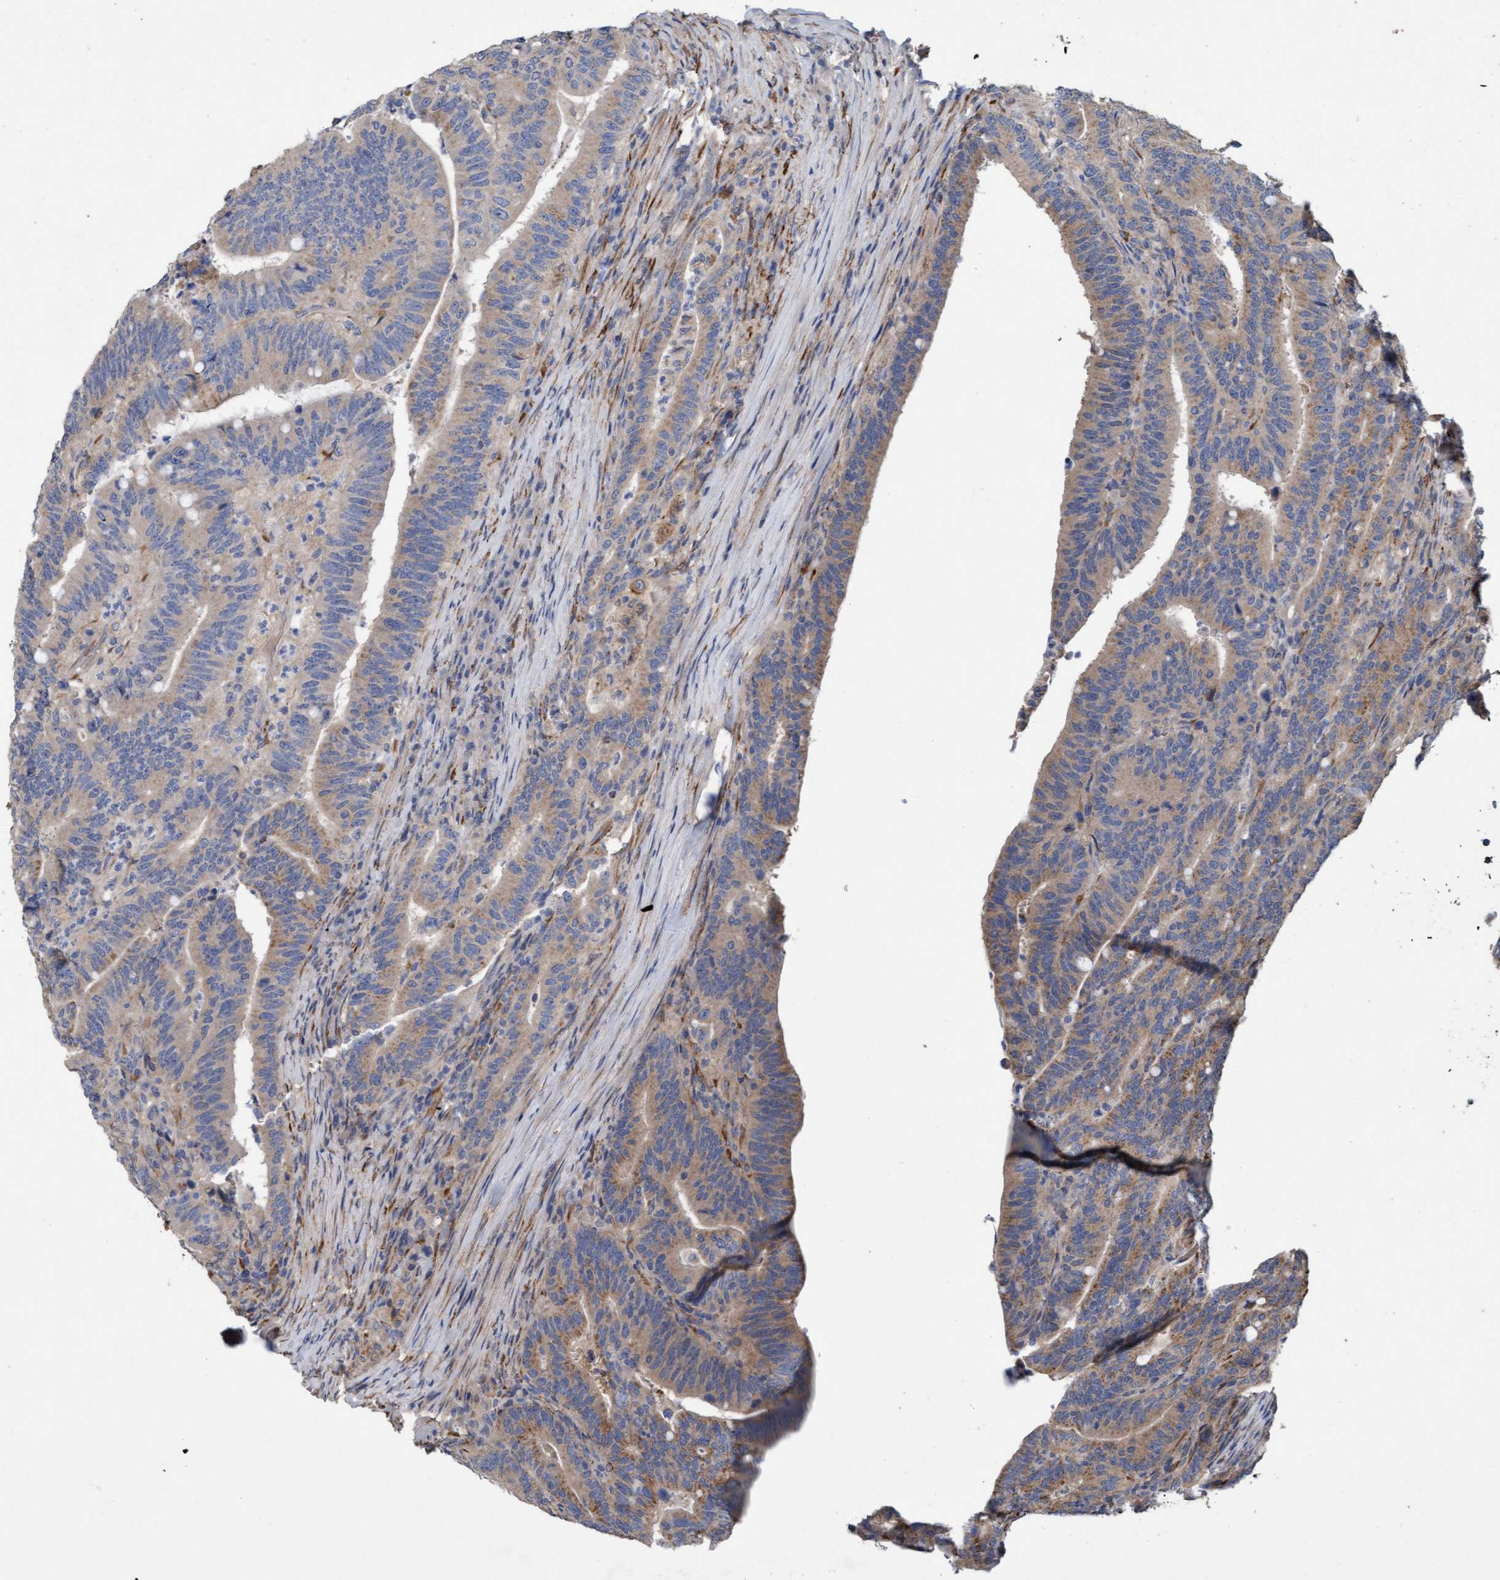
{"staining": {"intensity": "weak", "quantity": ">75%", "location": "cytoplasmic/membranous"}, "tissue": "colorectal cancer", "cell_type": "Tumor cells", "image_type": "cancer", "snomed": [{"axis": "morphology", "description": "Adenocarcinoma, NOS"}, {"axis": "topography", "description": "Colon"}], "caption": "A high-resolution histopathology image shows immunohistochemistry staining of adenocarcinoma (colorectal), which displays weak cytoplasmic/membranous staining in approximately >75% of tumor cells.", "gene": "DDHD2", "patient": {"sex": "female", "age": 66}}